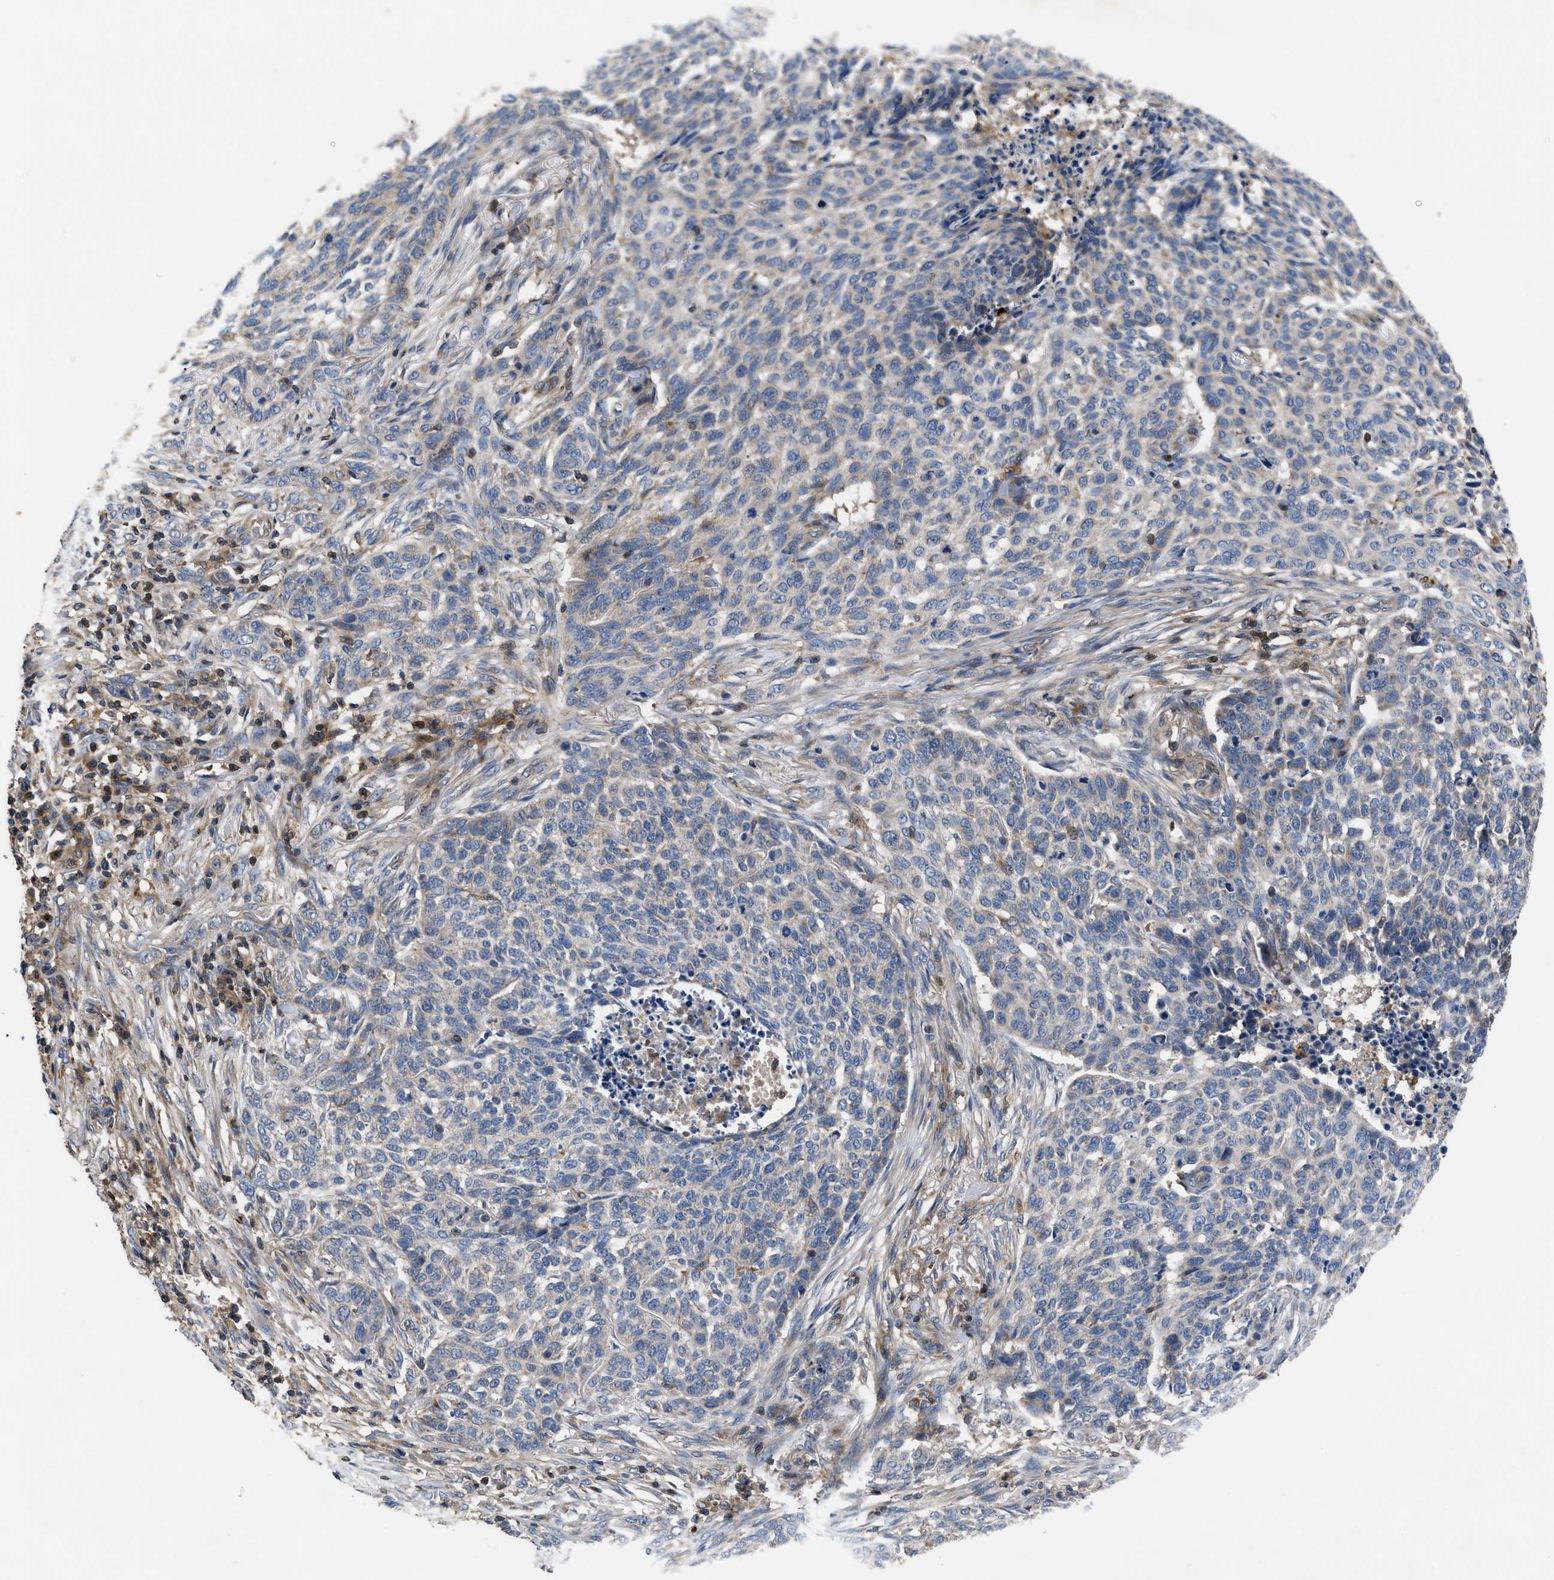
{"staining": {"intensity": "weak", "quantity": "25%-75%", "location": "cytoplasmic/membranous"}, "tissue": "skin cancer", "cell_type": "Tumor cells", "image_type": "cancer", "snomed": [{"axis": "morphology", "description": "Basal cell carcinoma"}, {"axis": "topography", "description": "Skin"}], "caption": "Human skin basal cell carcinoma stained with a brown dye reveals weak cytoplasmic/membranous positive expression in approximately 25%-75% of tumor cells.", "gene": "YBEY", "patient": {"sex": "male", "age": 85}}